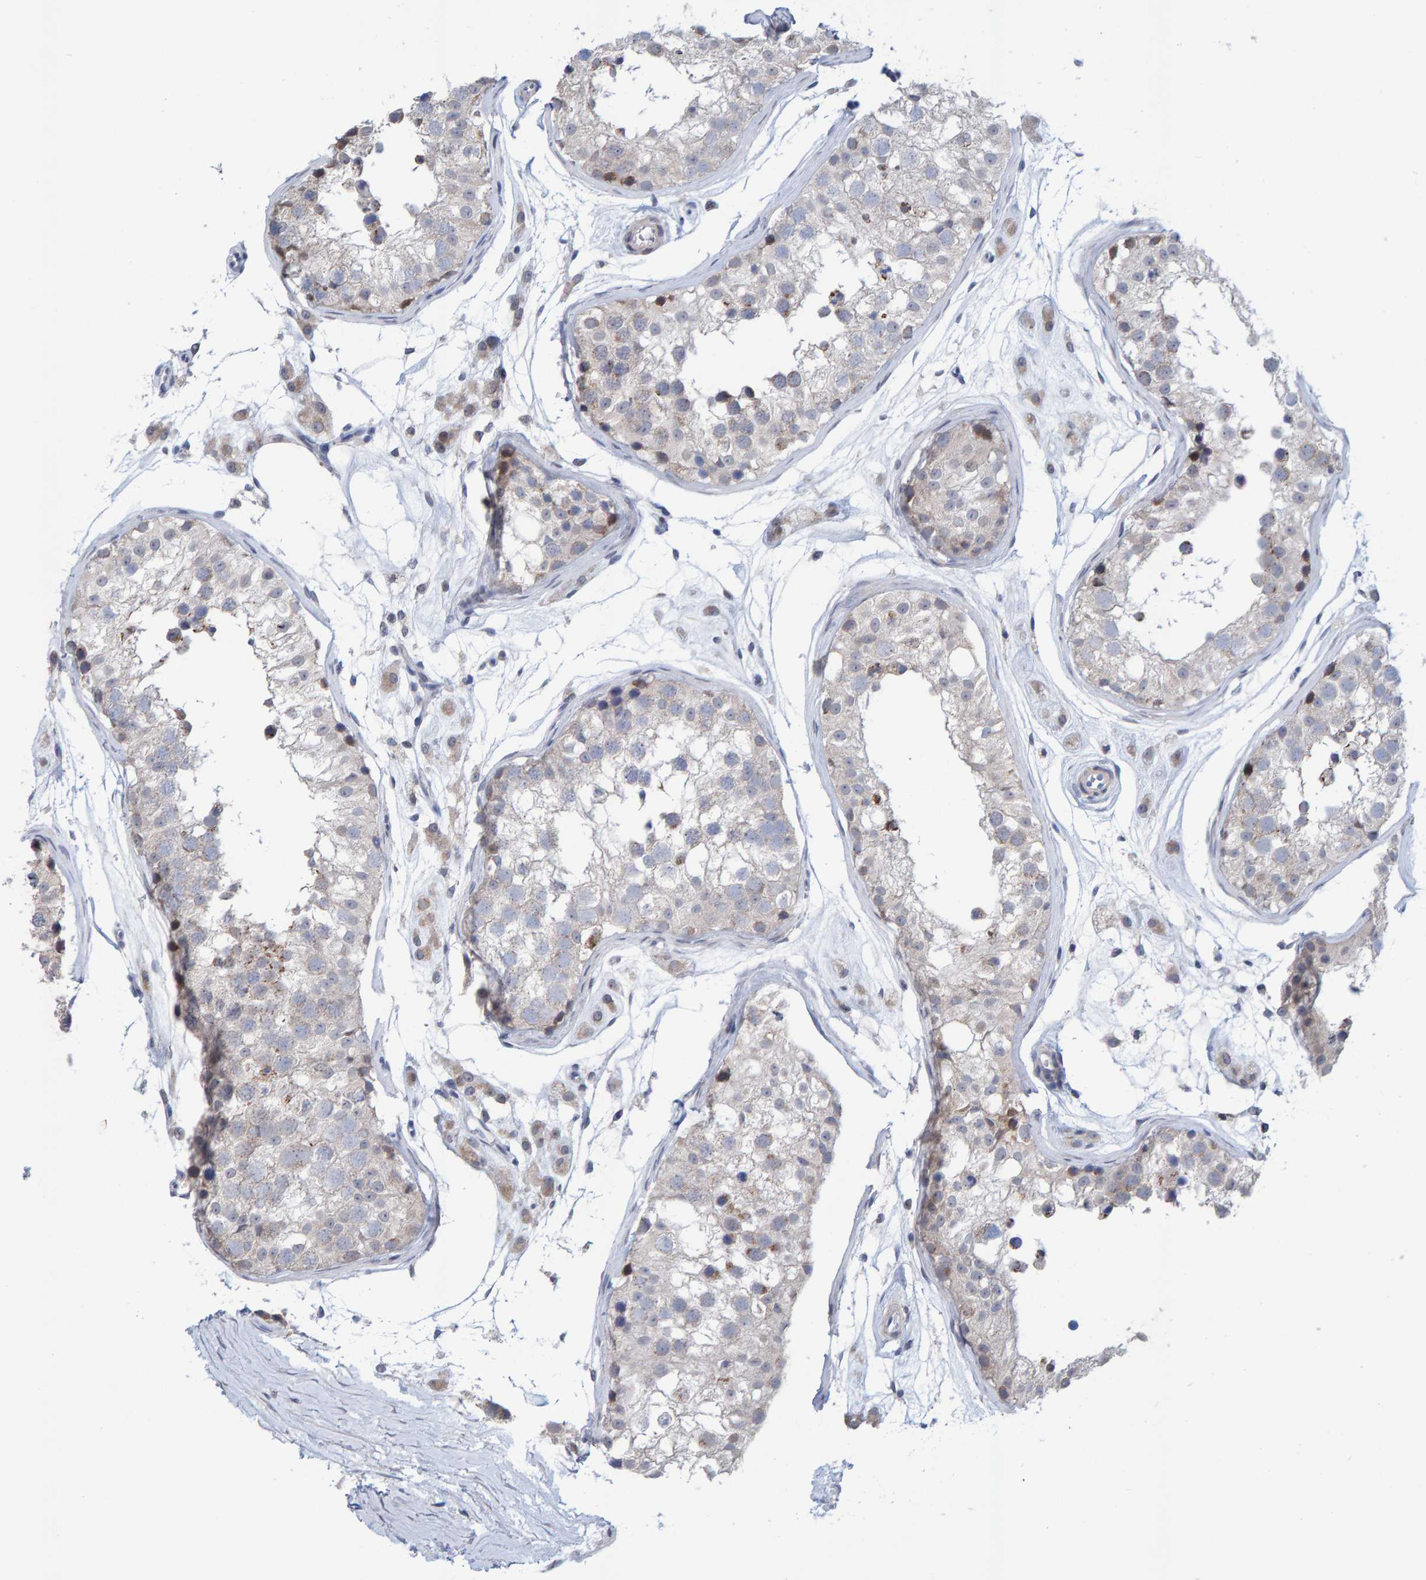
{"staining": {"intensity": "weak", "quantity": "25%-75%", "location": "cytoplasmic/membranous"}, "tissue": "testis", "cell_type": "Cells in seminiferous ducts", "image_type": "normal", "snomed": [{"axis": "morphology", "description": "Normal tissue, NOS"}, {"axis": "morphology", "description": "Adenocarcinoma, metastatic, NOS"}, {"axis": "topography", "description": "Testis"}], "caption": "Immunohistochemistry (DAB) staining of normal human testis displays weak cytoplasmic/membranous protein staining in about 25%-75% of cells in seminiferous ducts. Immunohistochemistry (ihc) stains the protein in brown and the nuclei are stained blue.", "gene": "USP43", "patient": {"sex": "male", "age": 26}}